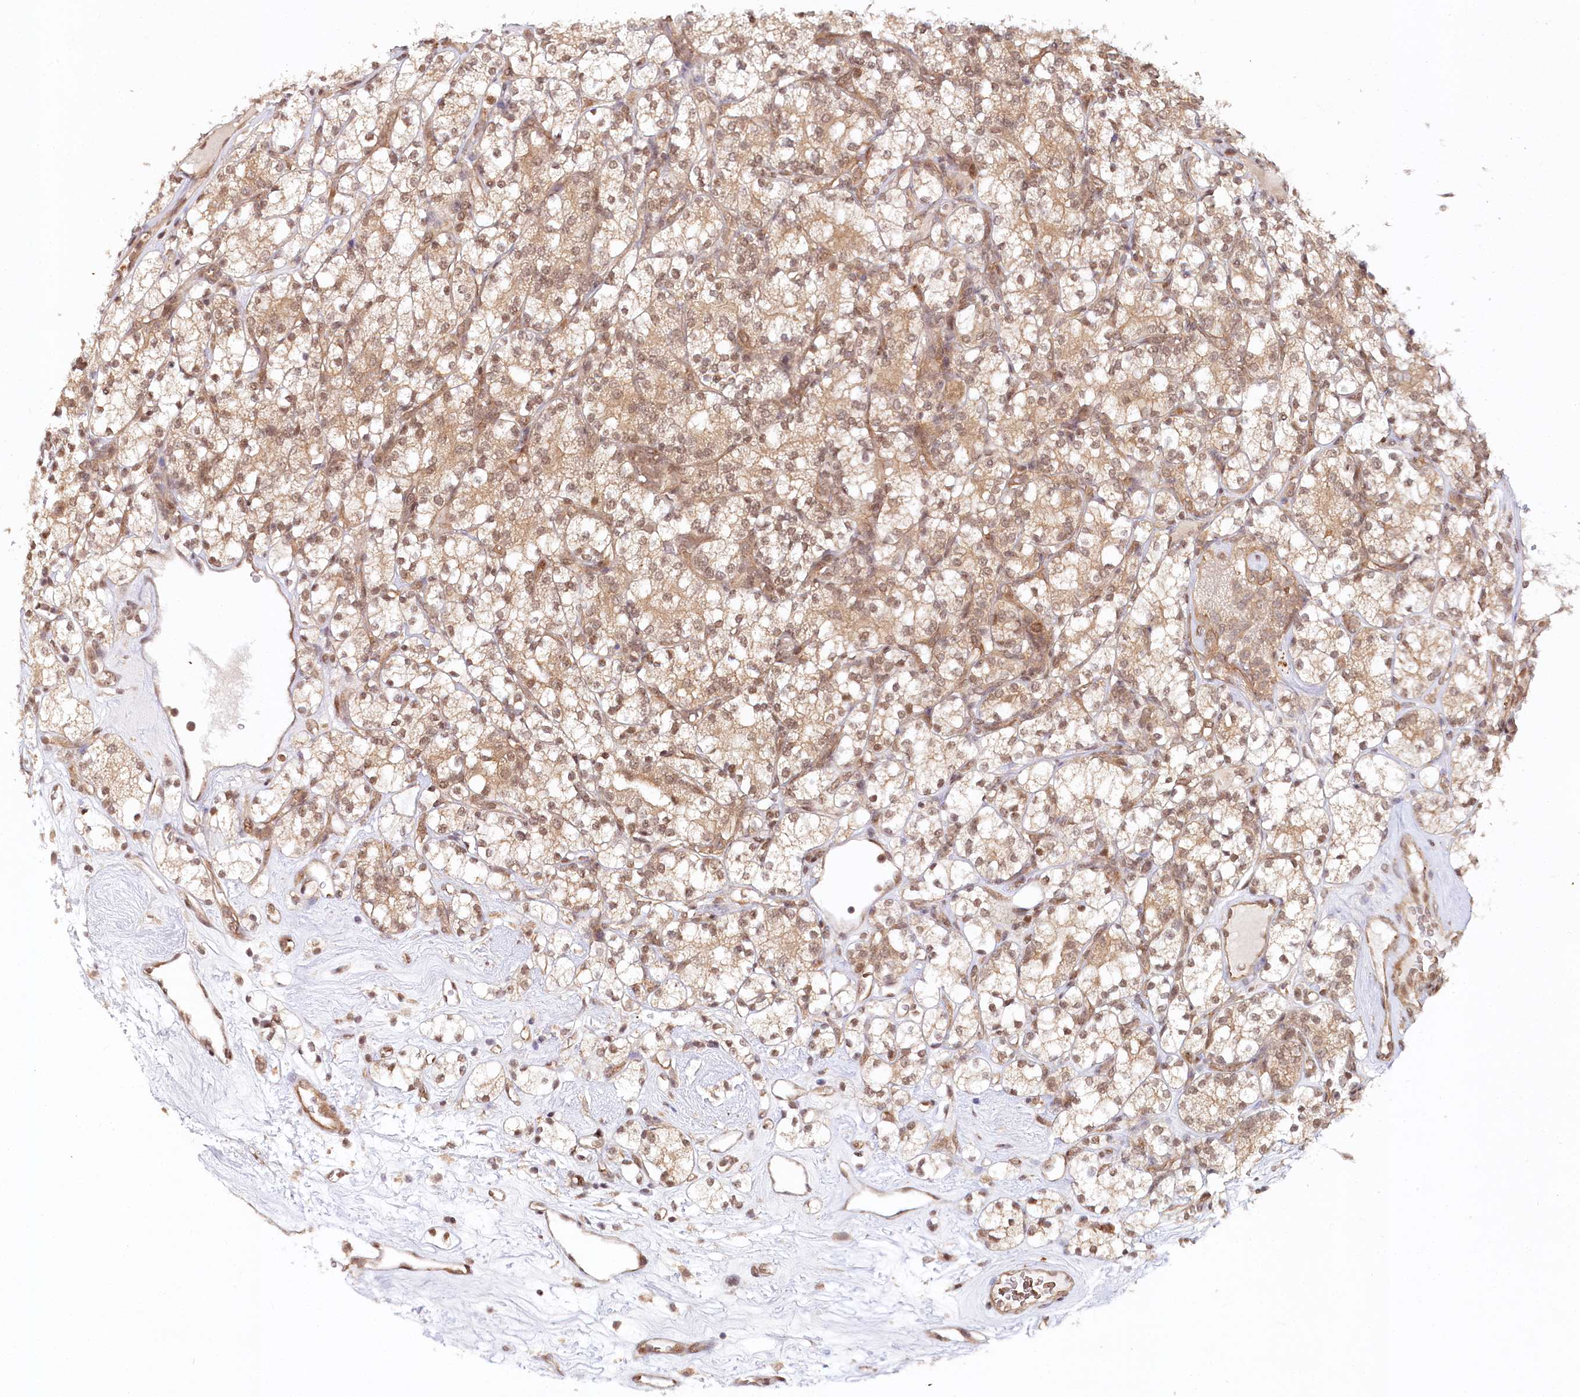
{"staining": {"intensity": "moderate", "quantity": ">75%", "location": "cytoplasmic/membranous,nuclear"}, "tissue": "renal cancer", "cell_type": "Tumor cells", "image_type": "cancer", "snomed": [{"axis": "morphology", "description": "Adenocarcinoma, NOS"}, {"axis": "topography", "description": "Kidney"}], "caption": "There is medium levels of moderate cytoplasmic/membranous and nuclear expression in tumor cells of renal cancer (adenocarcinoma), as demonstrated by immunohistochemical staining (brown color).", "gene": "CCDC65", "patient": {"sex": "male", "age": 77}}